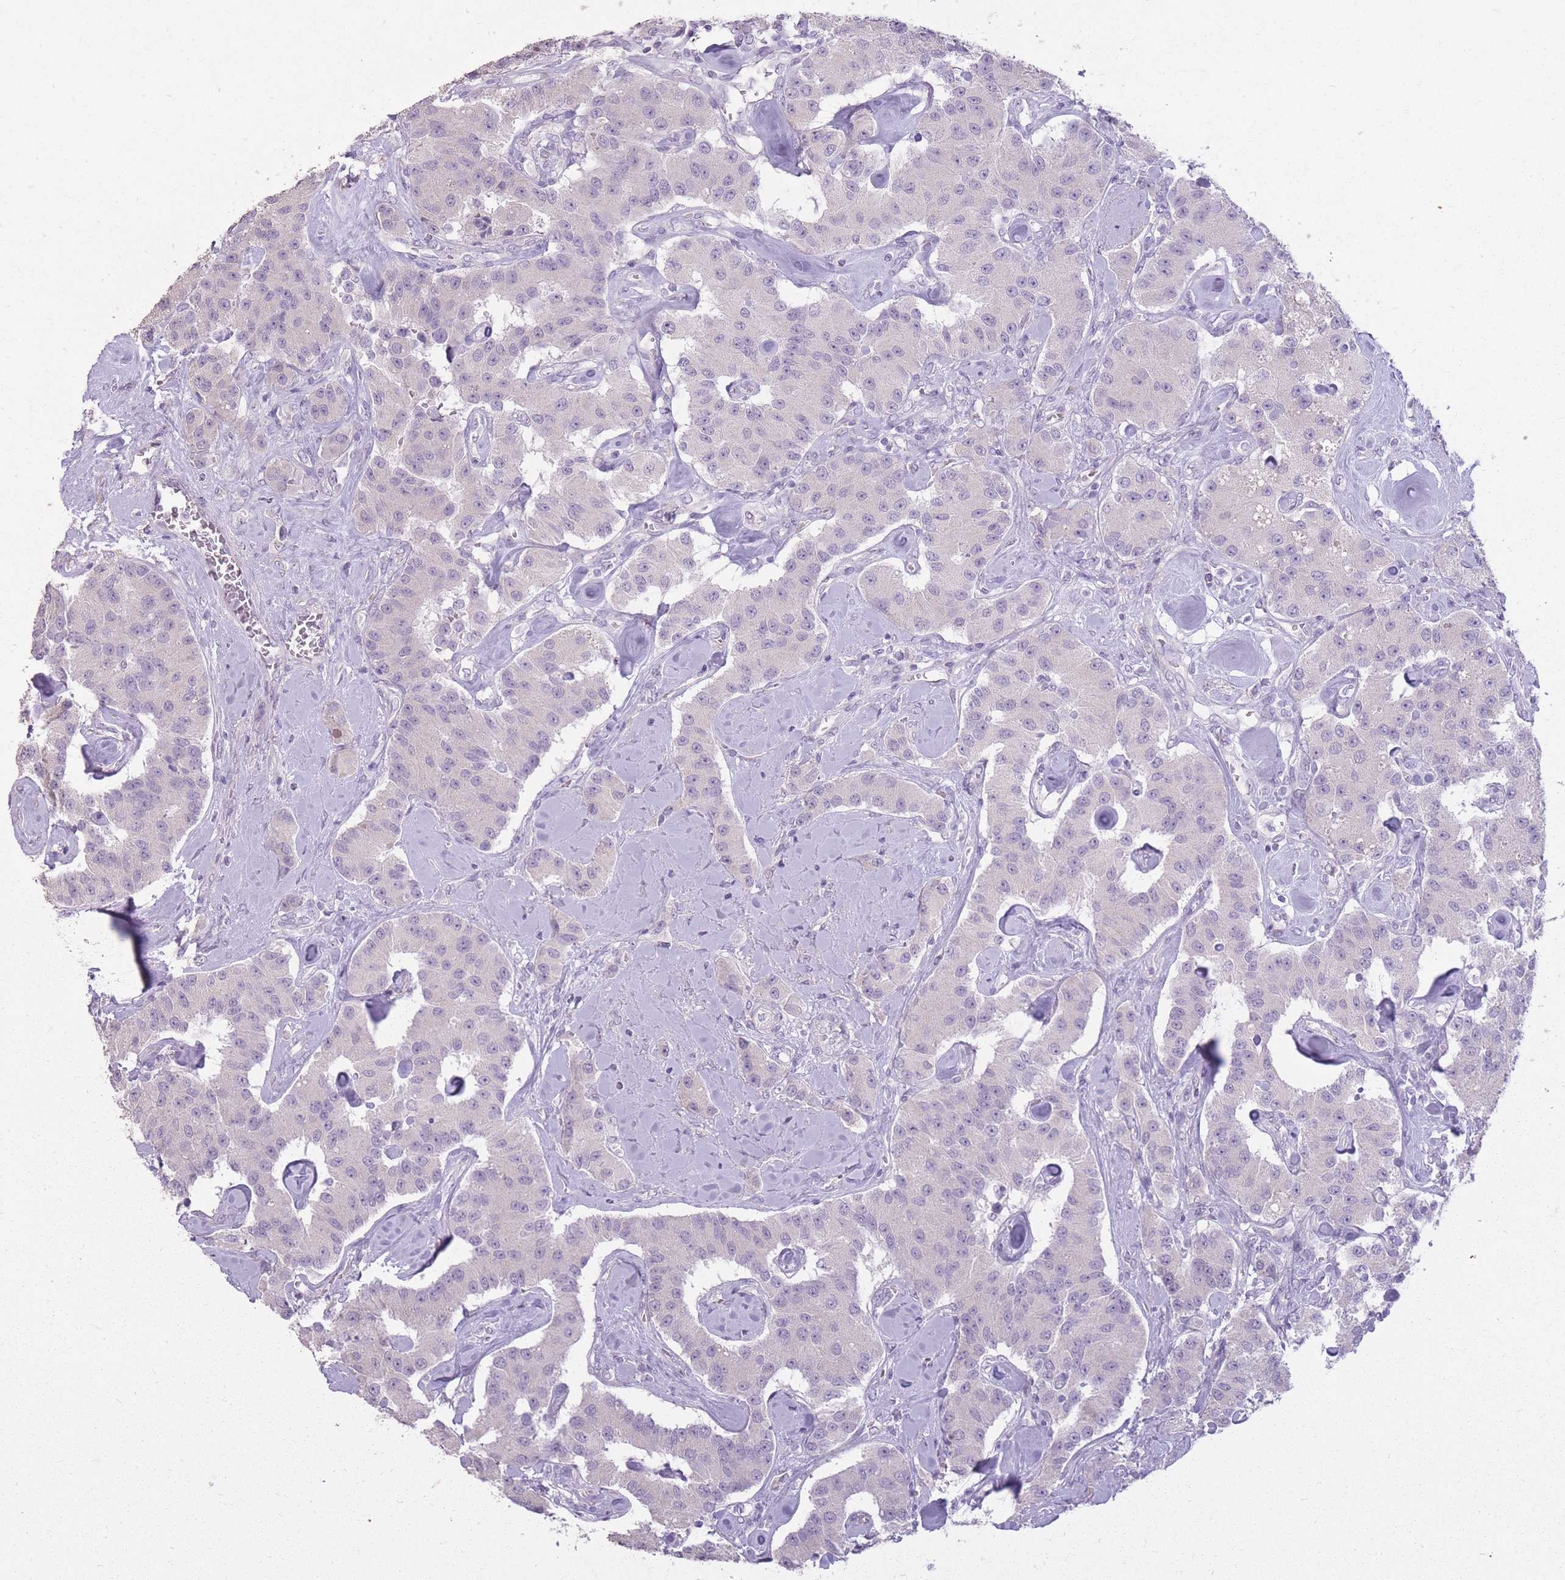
{"staining": {"intensity": "negative", "quantity": "none", "location": "none"}, "tissue": "carcinoid", "cell_type": "Tumor cells", "image_type": "cancer", "snomed": [{"axis": "morphology", "description": "Carcinoid, malignant, NOS"}, {"axis": "topography", "description": "Pancreas"}], "caption": "High magnification brightfield microscopy of carcinoid stained with DAB (3,3'-diaminobenzidine) (brown) and counterstained with hematoxylin (blue): tumor cells show no significant positivity. (DAB (3,3'-diaminobenzidine) IHC, high magnification).", "gene": "ZBTB24", "patient": {"sex": "male", "age": 41}}